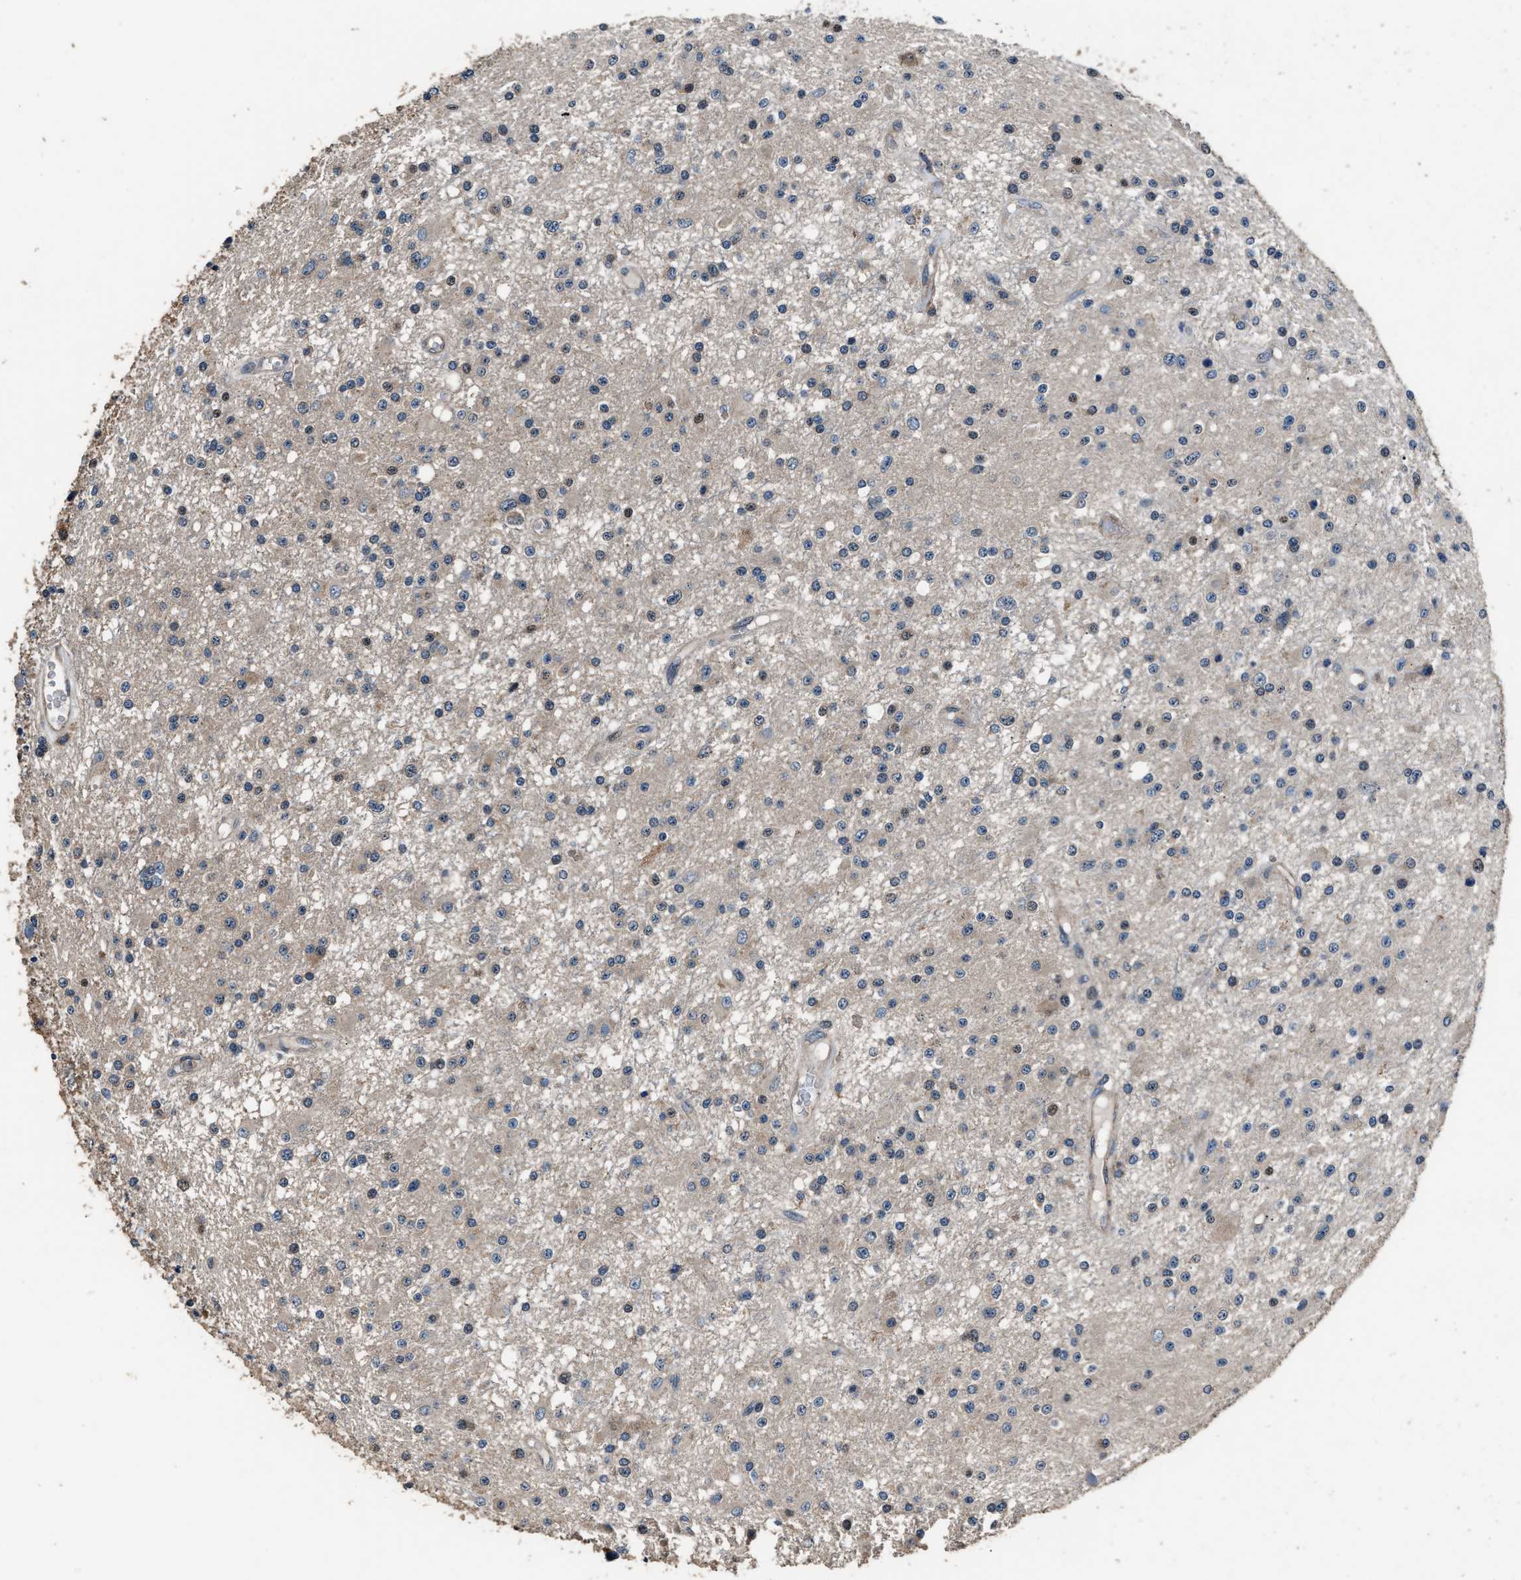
{"staining": {"intensity": "moderate", "quantity": "25%-75%", "location": "cytoplasmic/membranous"}, "tissue": "glioma", "cell_type": "Tumor cells", "image_type": "cancer", "snomed": [{"axis": "morphology", "description": "Glioma, malignant, Low grade"}, {"axis": "topography", "description": "Brain"}], "caption": "Immunohistochemistry of human malignant glioma (low-grade) exhibits medium levels of moderate cytoplasmic/membranous positivity in about 25%-75% of tumor cells.", "gene": "IMPDH2", "patient": {"sex": "male", "age": 58}}